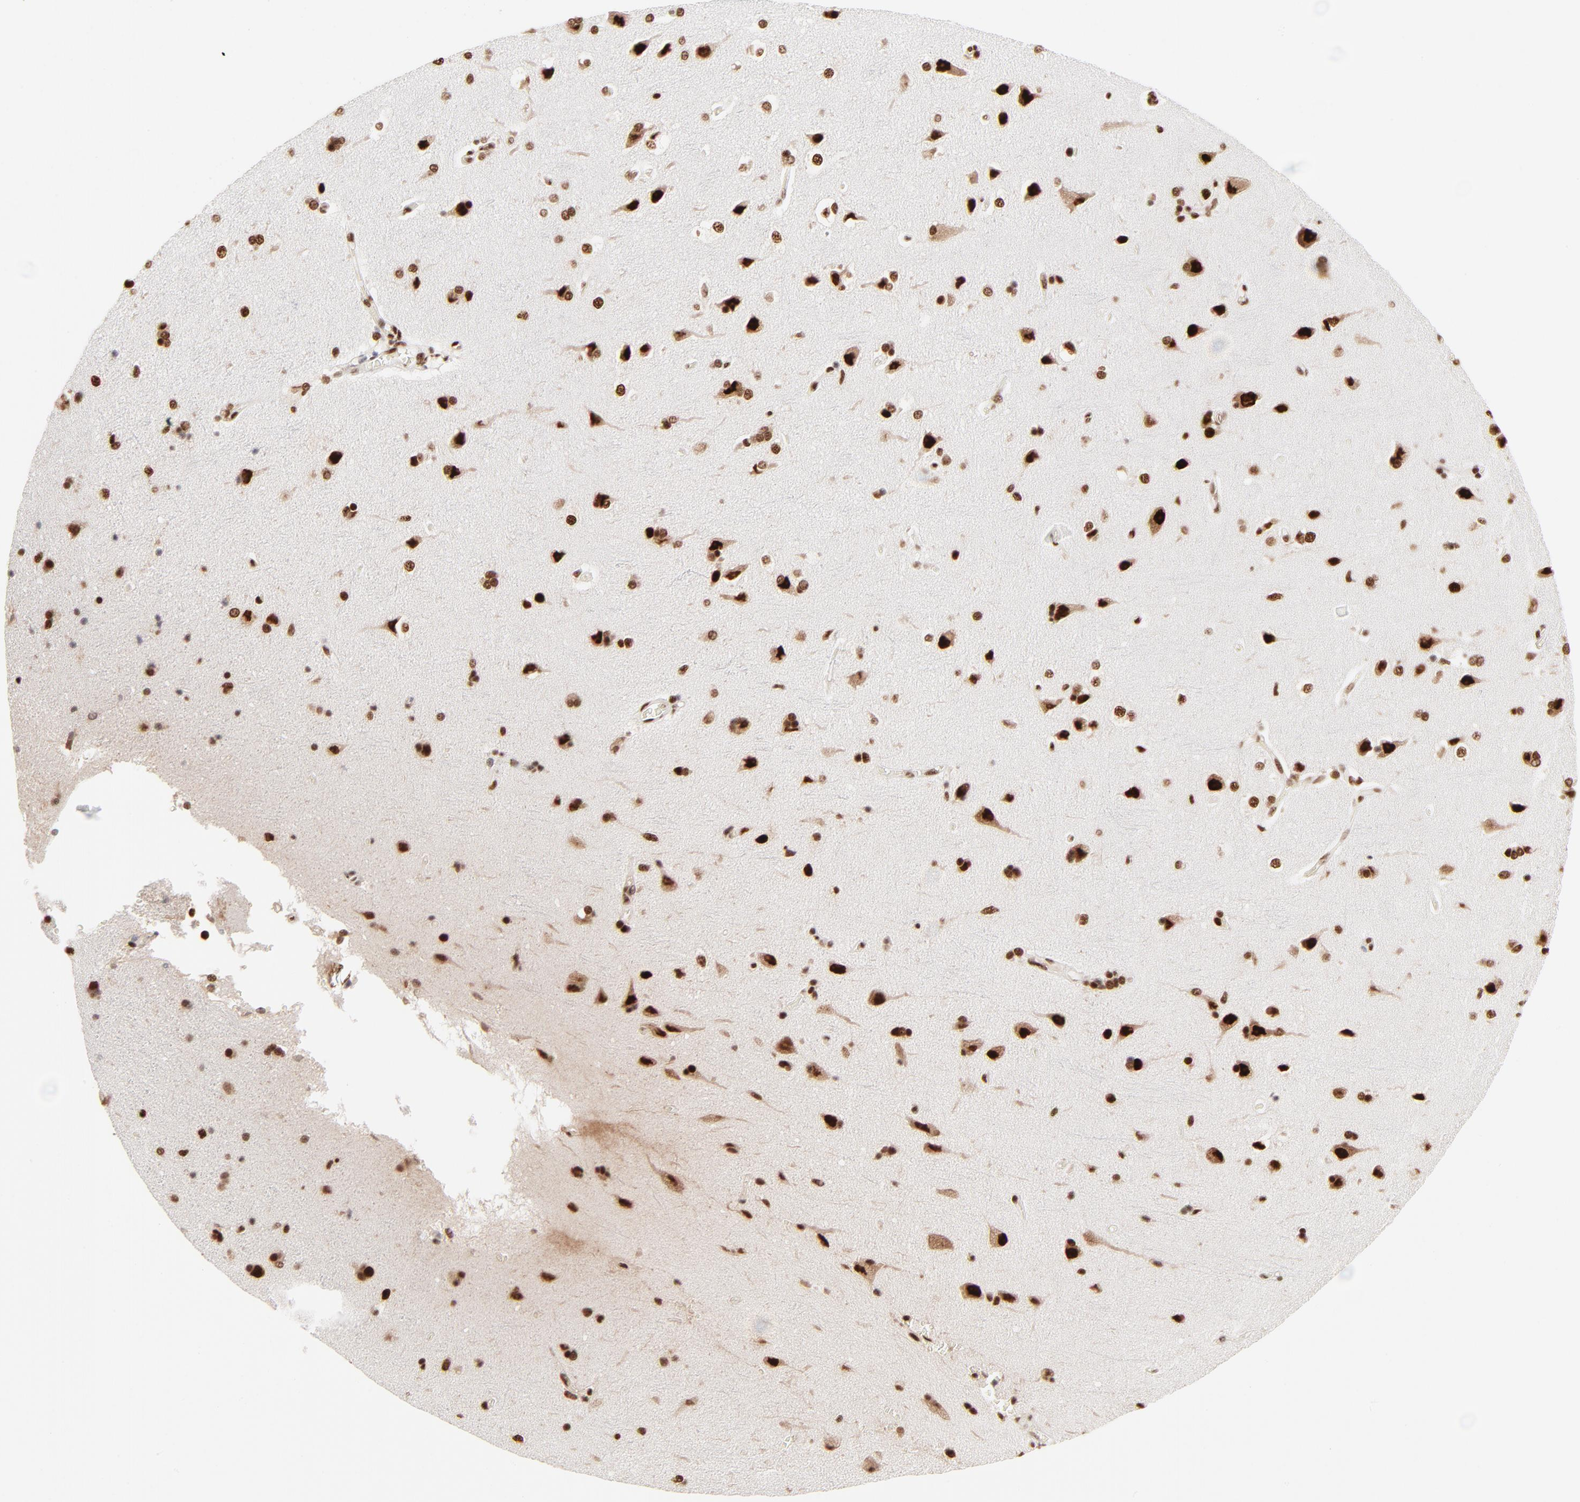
{"staining": {"intensity": "strong", "quantity": ">75%", "location": "nuclear"}, "tissue": "cerebral cortex", "cell_type": "Endothelial cells", "image_type": "normal", "snomed": [{"axis": "morphology", "description": "Normal tissue, NOS"}, {"axis": "topography", "description": "Cerebral cortex"}], "caption": "Cerebral cortex stained with immunohistochemistry (IHC) exhibits strong nuclear positivity in about >75% of endothelial cells. (brown staining indicates protein expression, while blue staining denotes nuclei).", "gene": "TARDBP", "patient": {"sex": "male", "age": 62}}